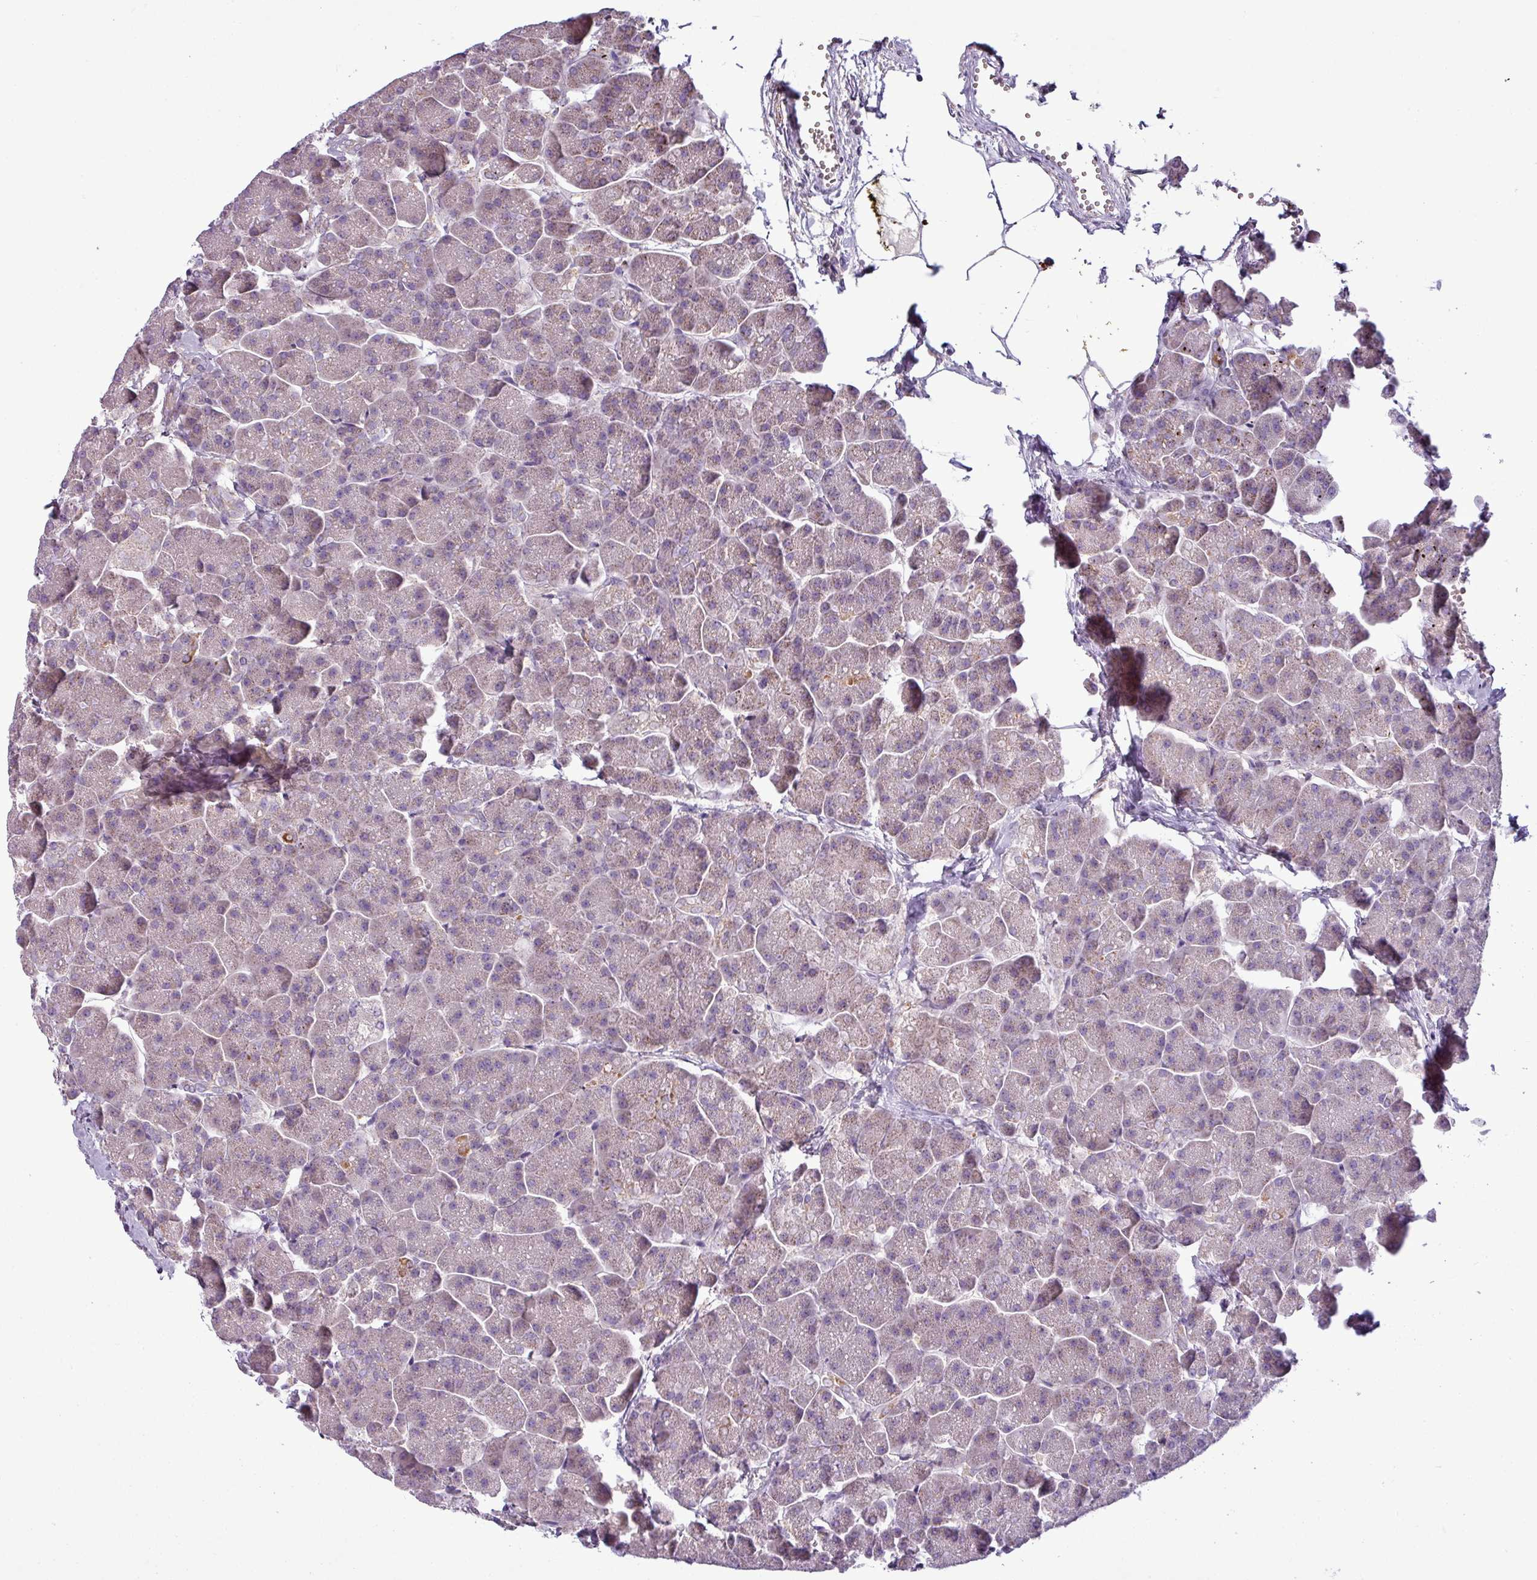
{"staining": {"intensity": "weak", "quantity": "25%-75%", "location": "cytoplasmic/membranous"}, "tissue": "pancreas", "cell_type": "Exocrine glandular cells", "image_type": "normal", "snomed": [{"axis": "morphology", "description": "Normal tissue, NOS"}, {"axis": "topography", "description": "Pancreas"}, {"axis": "topography", "description": "Peripheral nerve tissue"}], "caption": "Pancreas stained with DAB (3,3'-diaminobenzidine) IHC shows low levels of weak cytoplasmic/membranous staining in approximately 25%-75% of exocrine glandular cells. (Brightfield microscopy of DAB IHC at high magnification).", "gene": "PNMA6A", "patient": {"sex": "male", "age": 54}}